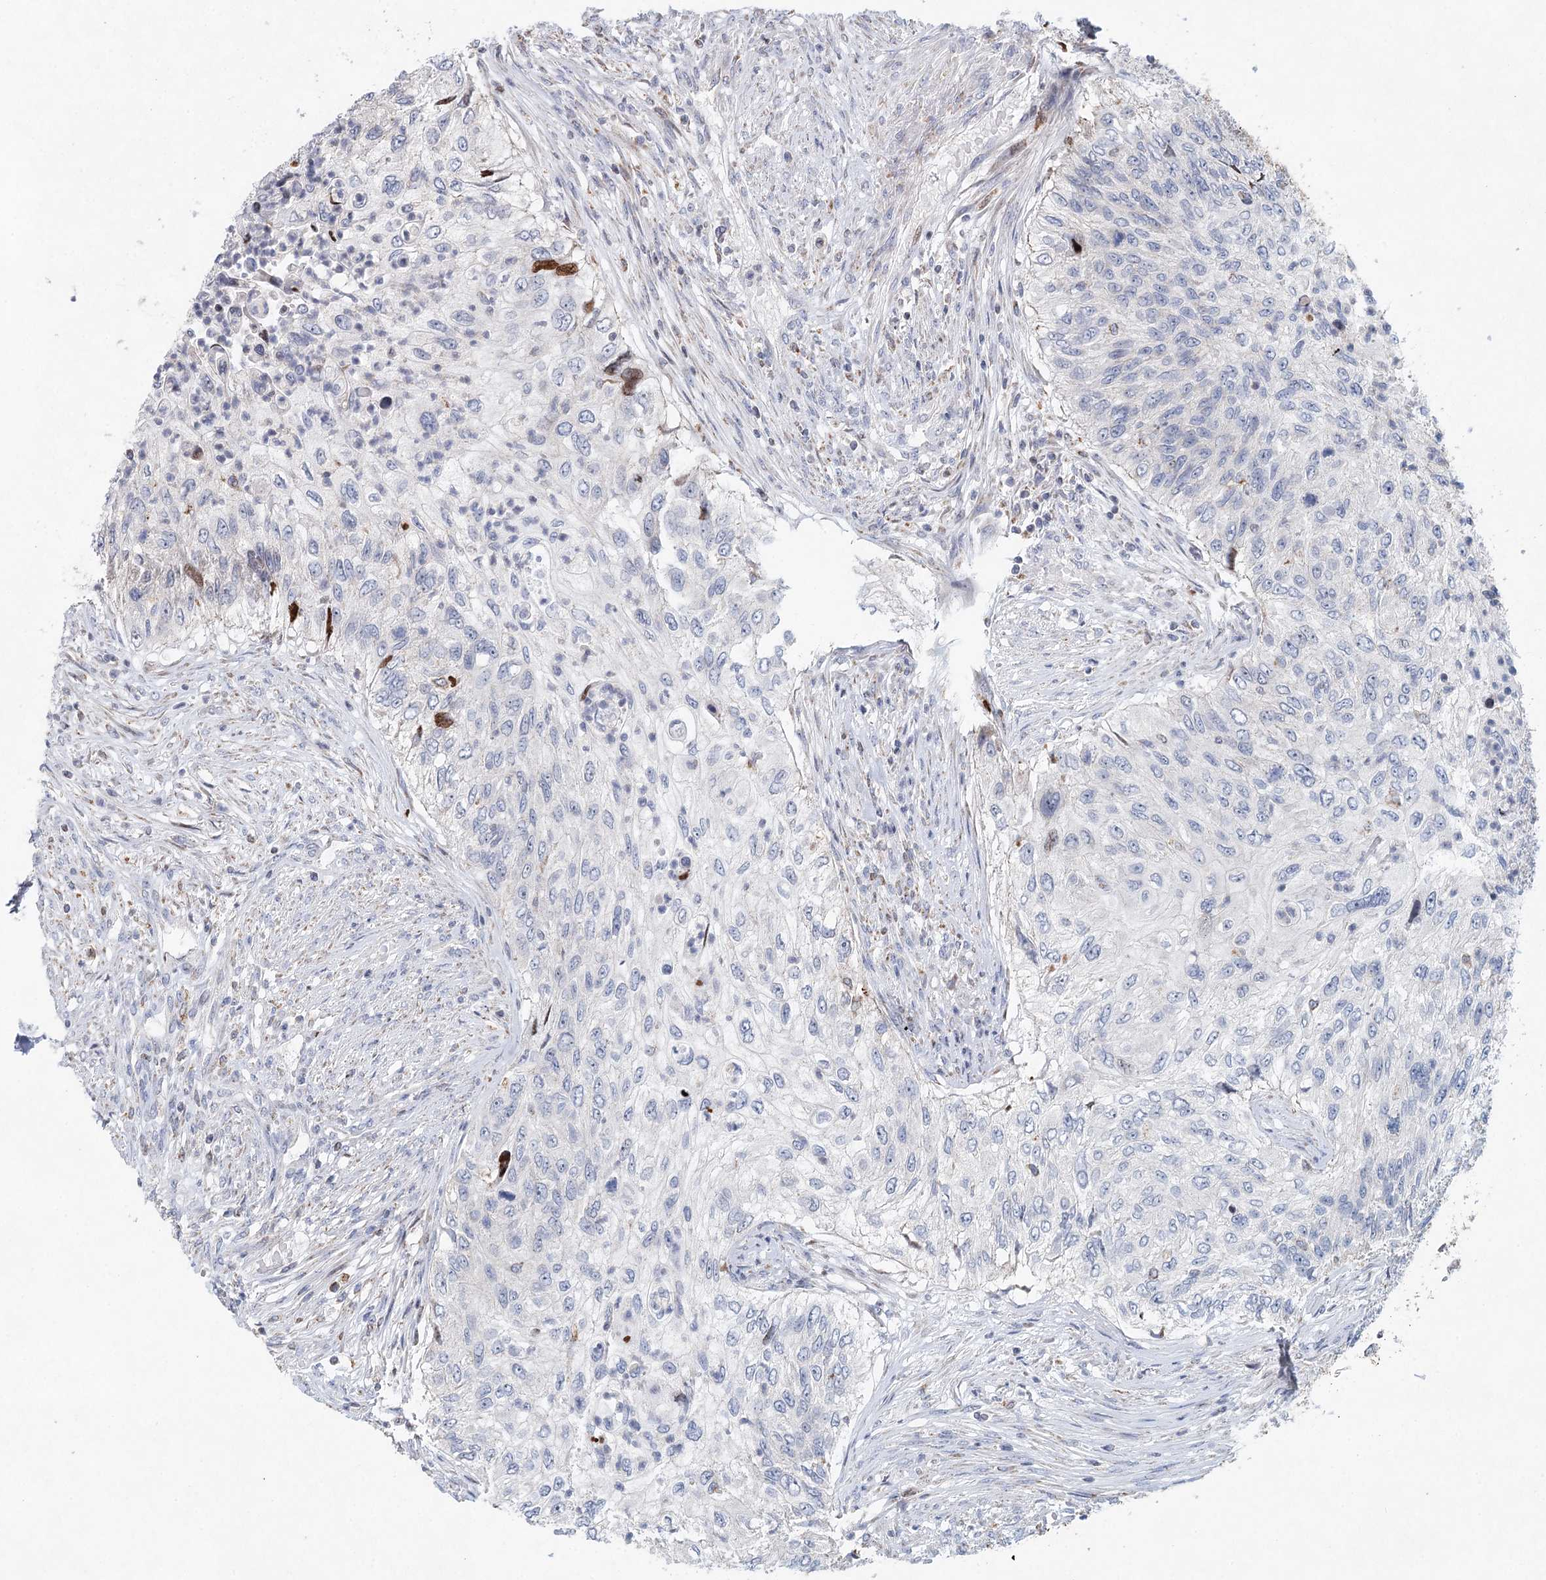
{"staining": {"intensity": "moderate", "quantity": "<25%", "location": "nuclear"}, "tissue": "urothelial cancer", "cell_type": "Tumor cells", "image_type": "cancer", "snomed": [{"axis": "morphology", "description": "Urothelial carcinoma, High grade"}, {"axis": "topography", "description": "Urinary bladder"}], "caption": "Protein staining demonstrates moderate nuclear positivity in about <25% of tumor cells in urothelial cancer.", "gene": "XPO6", "patient": {"sex": "female", "age": 60}}